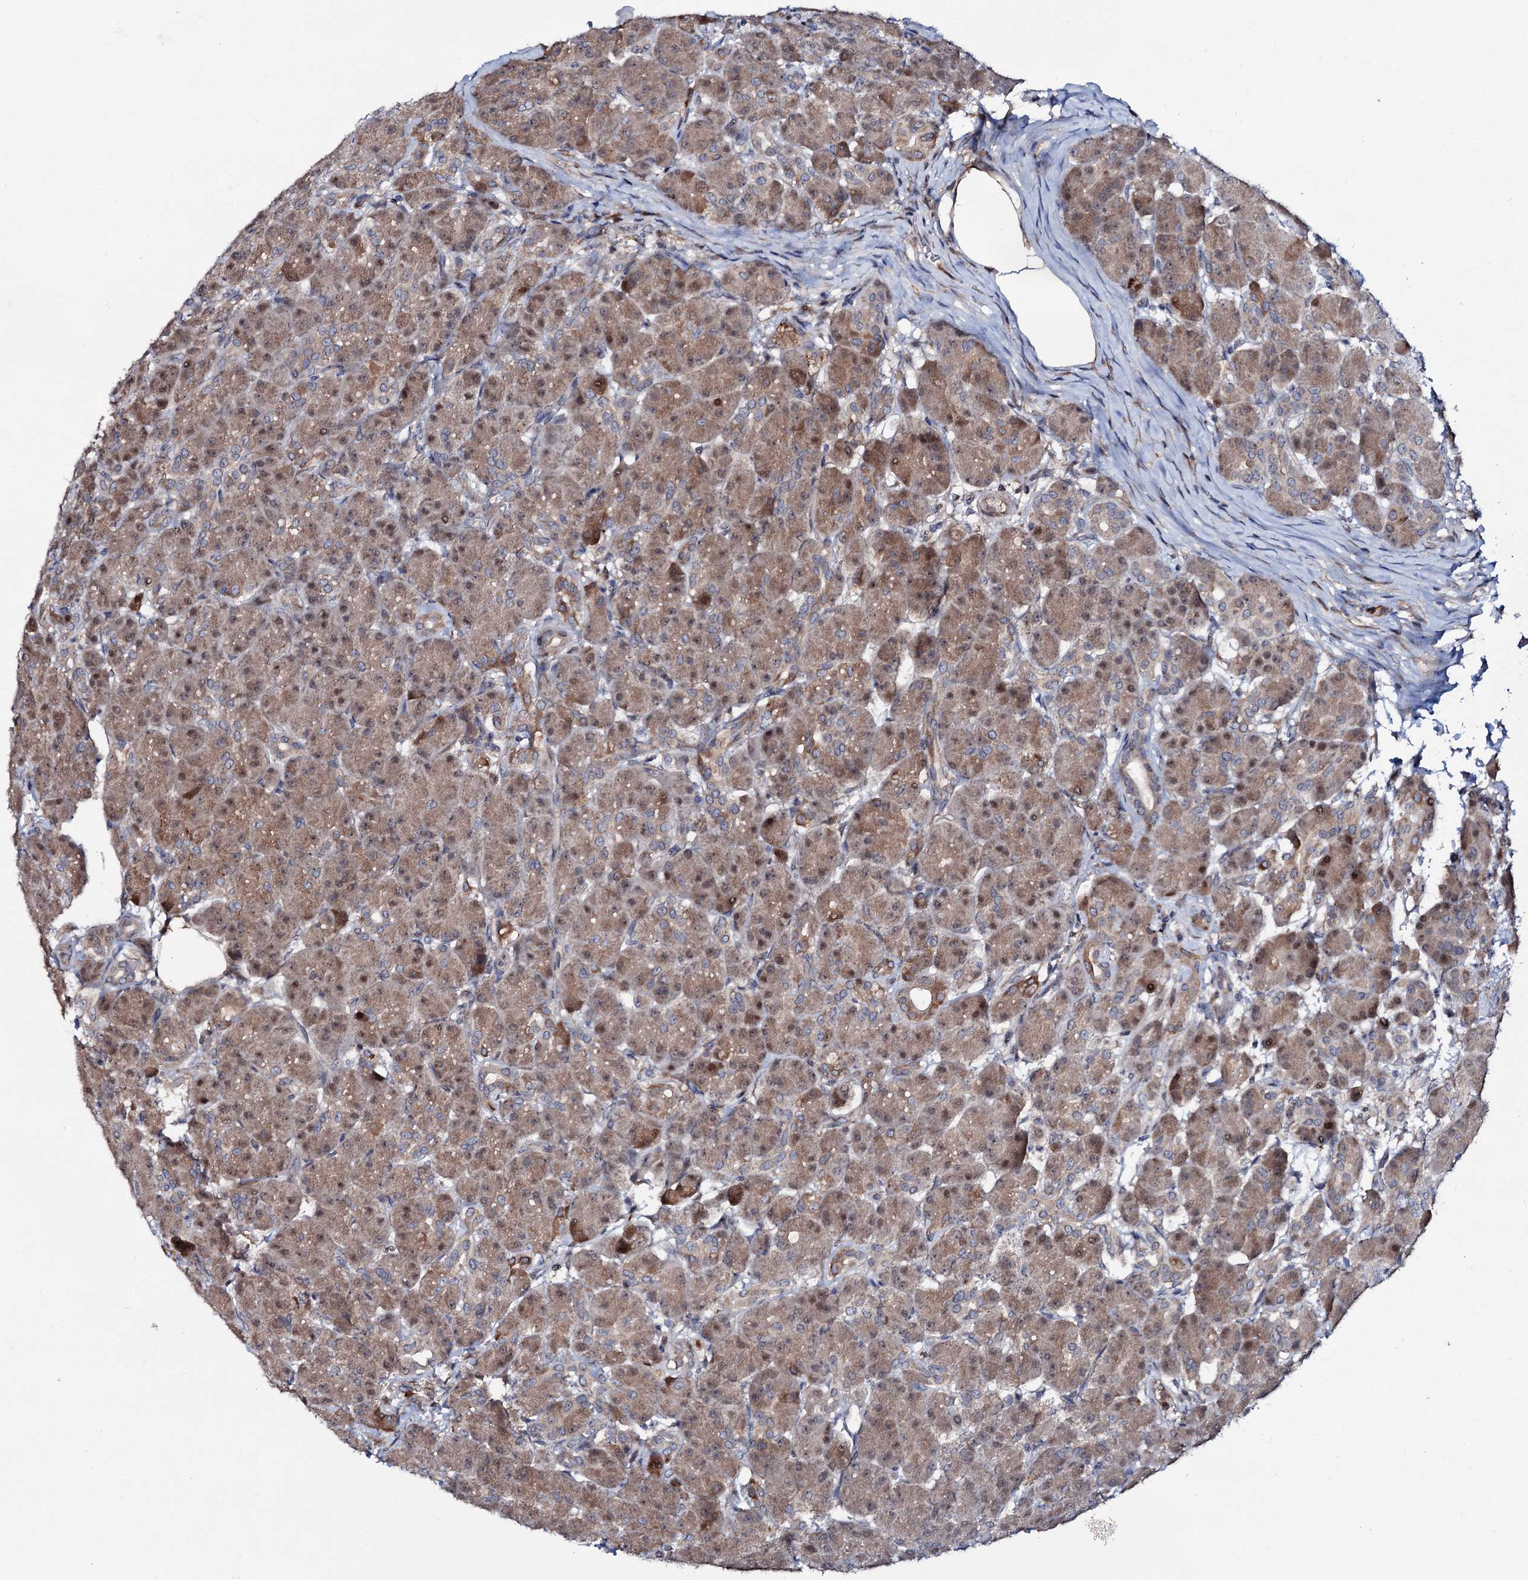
{"staining": {"intensity": "moderate", "quantity": ">75%", "location": "cytoplasmic/membranous,nuclear"}, "tissue": "pancreas", "cell_type": "Exocrine glandular cells", "image_type": "normal", "snomed": [{"axis": "morphology", "description": "Normal tissue, NOS"}, {"axis": "topography", "description": "Pancreas"}], "caption": "Pancreas stained with a protein marker reveals moderate staining in exocrine glandular cells.", "gene": "PPP1R3D", "patient": {"sex": "male", "age": 63}}